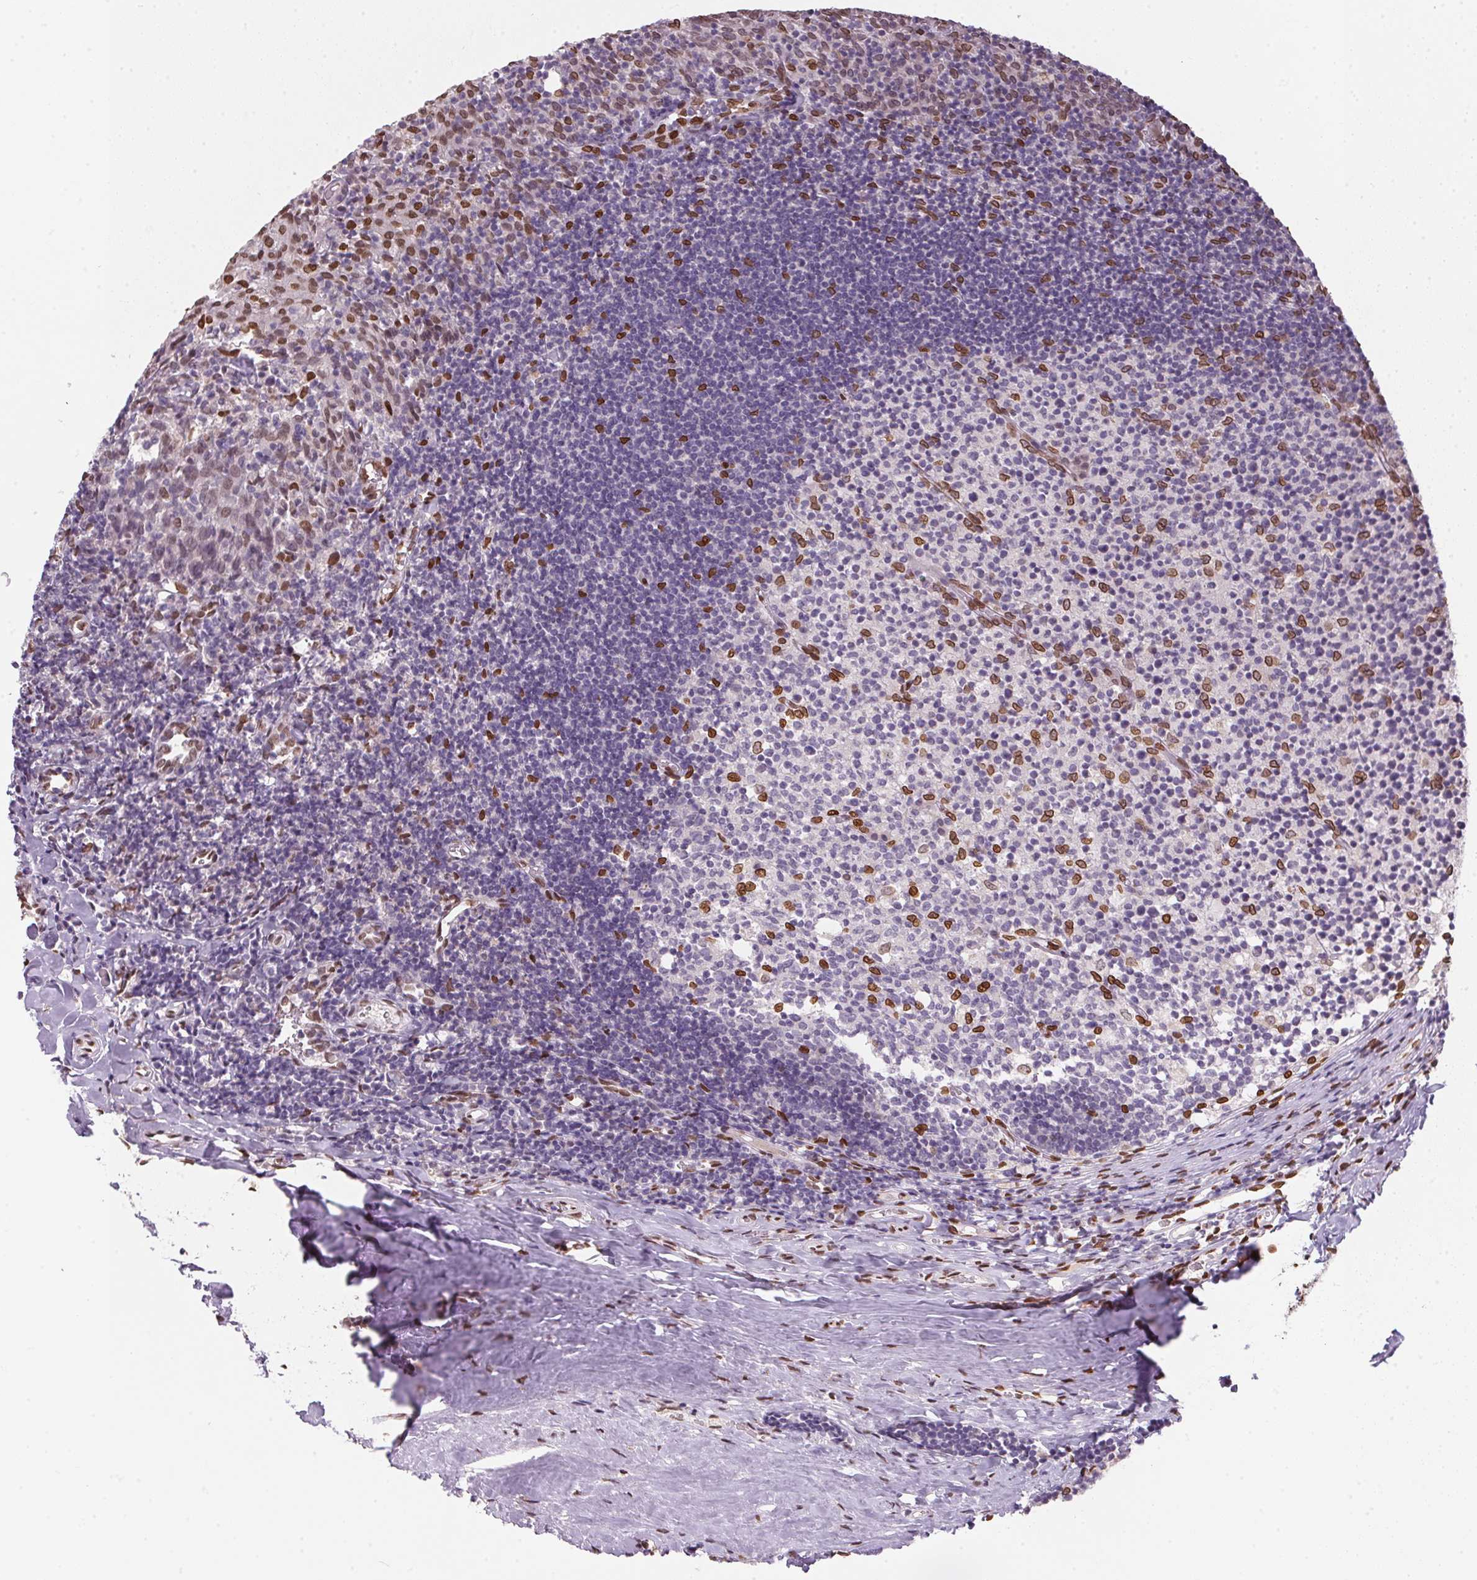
{"staining": {"intensity": "strong", "quantity": "<25%", "location": "cytoplasmic/membranous,nuclear"}, "tissue": "tonsil", "cell_type": "Germinal center cells", "image_type": "normal", "snomed": [{"axis": "morphology", "description": "Normal tissue, NOS"}, {"axis": "topography", "description": "Tonsil"}], "caption": "DAB immunohistochemical staining of normal tonsil displays strong cytoplasmic/membranous,nuclear protein positivity in about <25% of germinal center cells.", "gene": "TMEM175", "patient": {"sex": "female", "age": 10}}